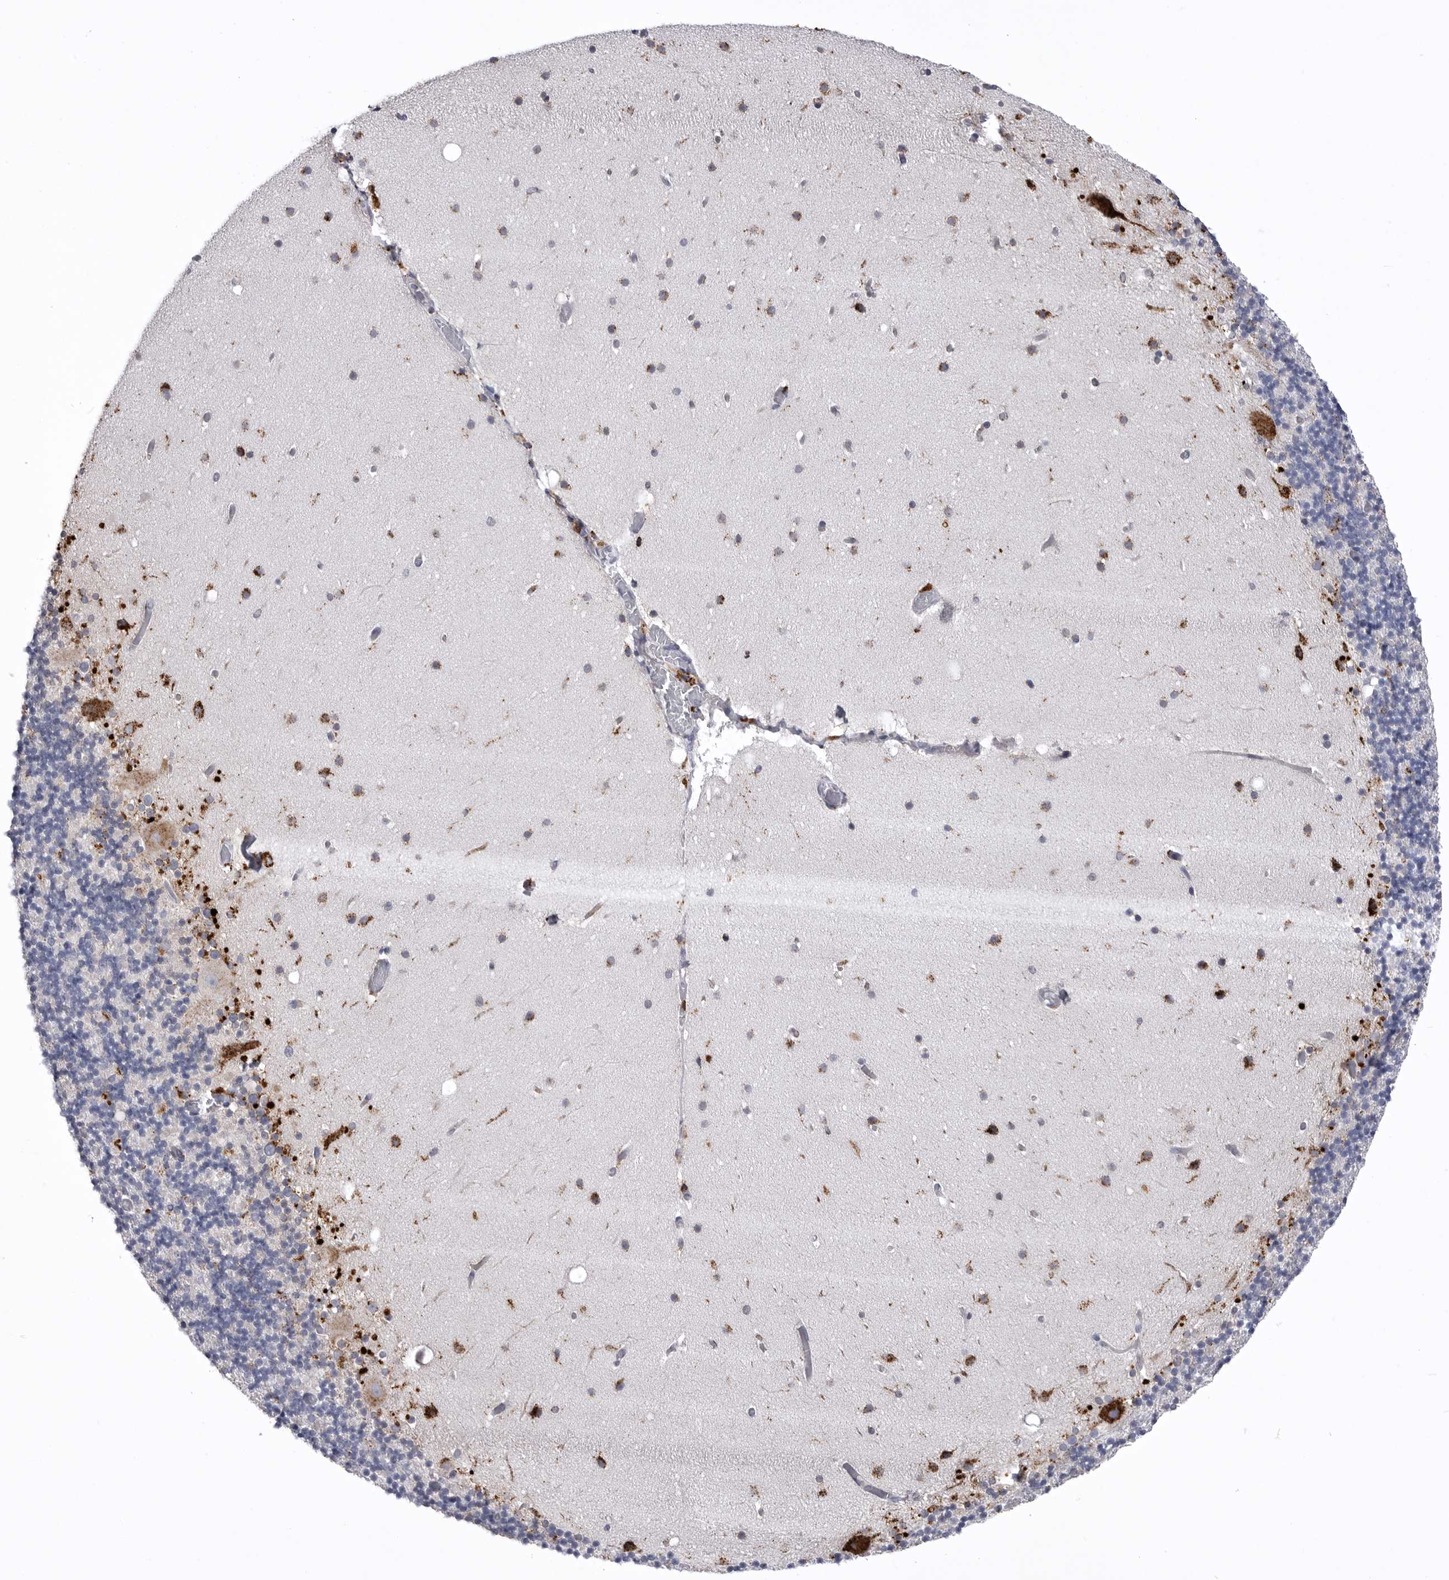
{"staining": {"intensity": "strong", "quantity": "<25%", "location": "cytoplasmic/membranous"}, "tissue": "cerebellum", "cell_type": "Cells in granular layer", "image_type": "normal", "snomed": [{"axis": "morphology", "description": "Normal tissue, NOS"}, {"axis": "topography", "description": "Cerebellum"}], "caption": "Strong cytoplasmic/membranous protein positivity is seen in about <25% of cells in granular layer in cerebellum. The staining was performed using DAB, with brown indicating positive protein expression. Nuclei are stained blue with hematoxylin.", "gene": "PSPN", "patient": {"sex": "male", "age": 57}}